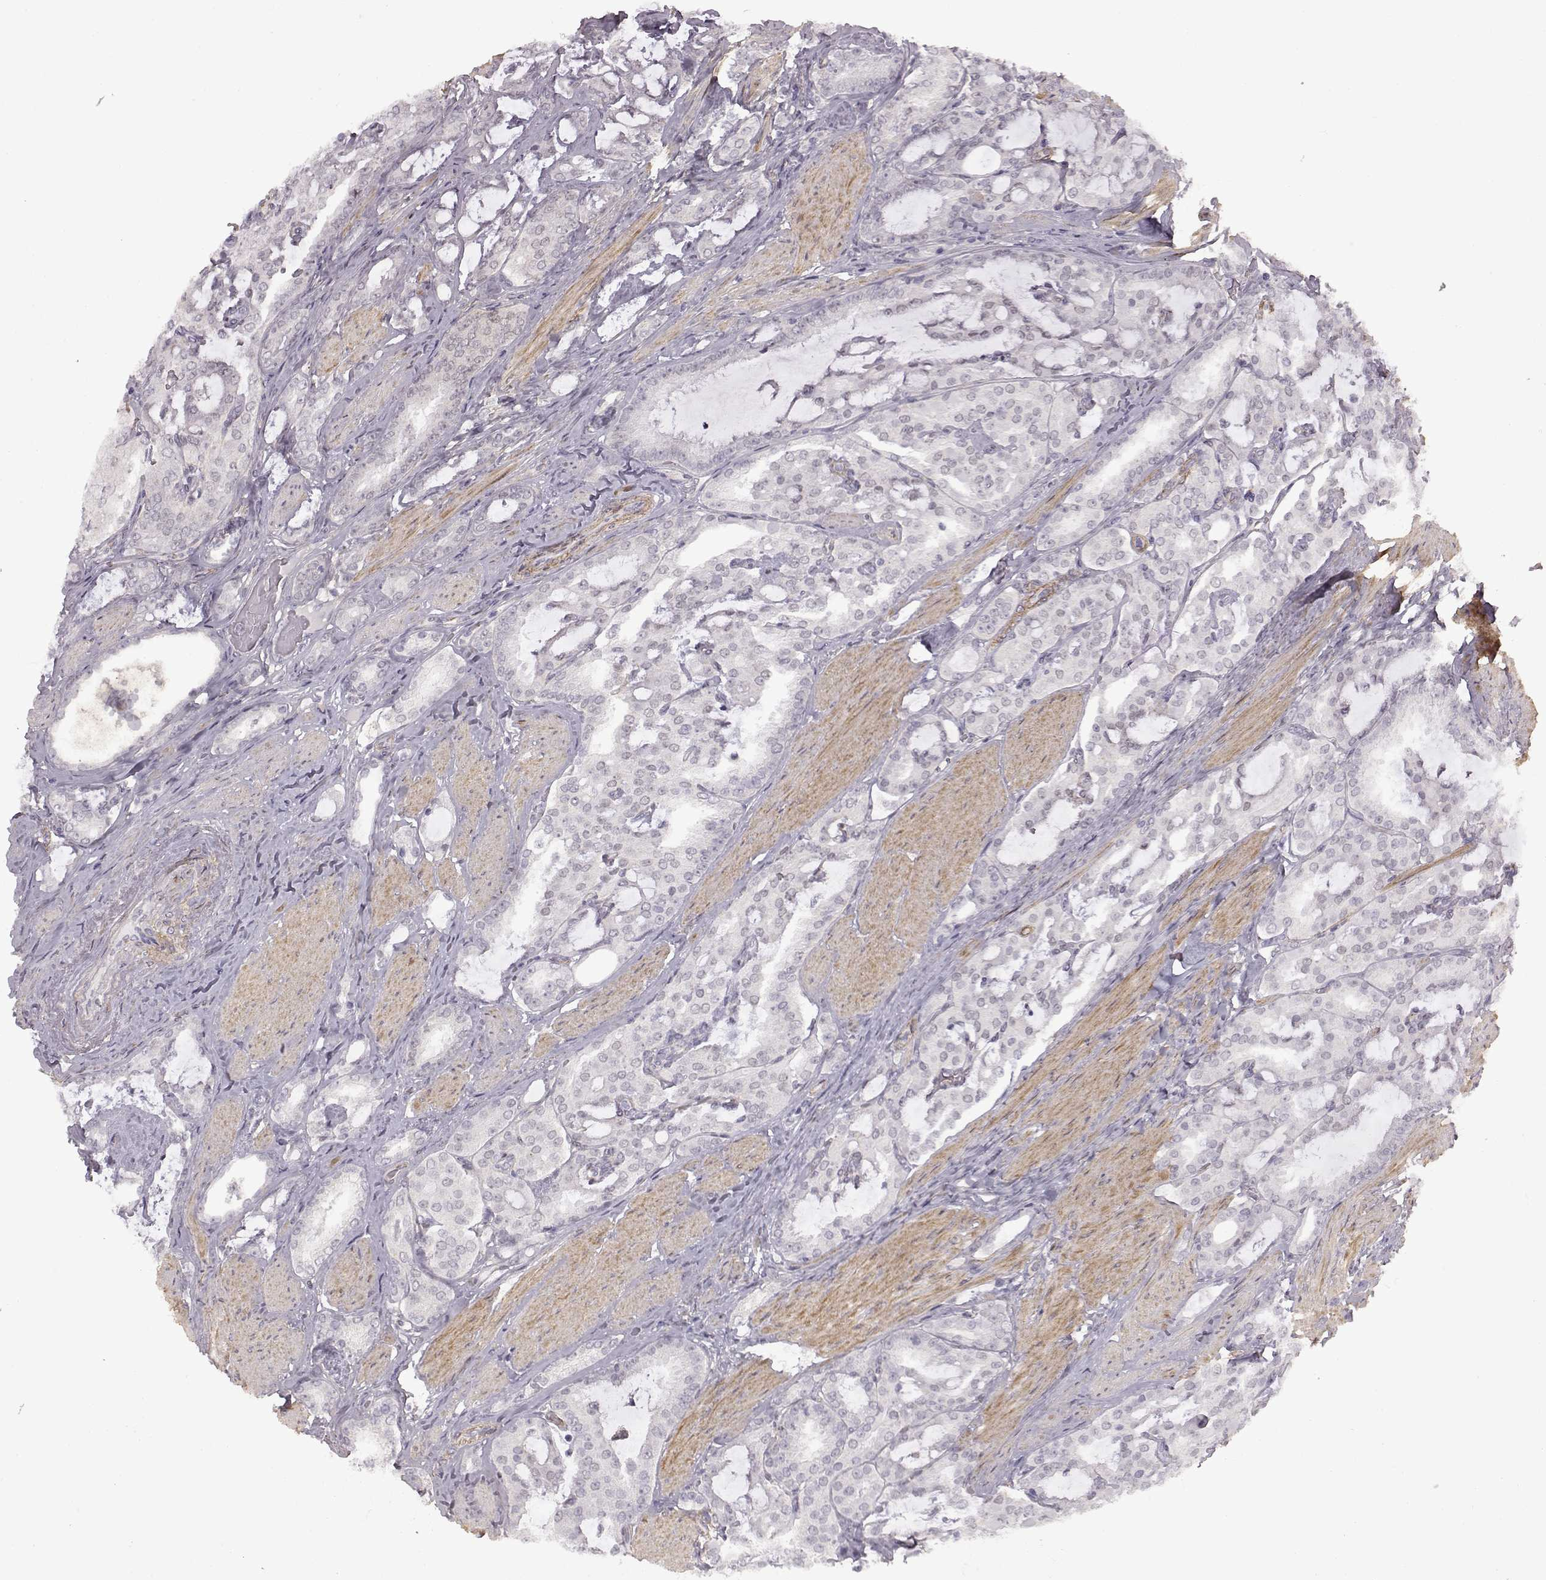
{"staining": {"intensity": "negative", "quantity": "none", "location": "none"}, "tissue": "prostate cancer", "cell_type": "Tumor cells", "image_type": "cancer", "snomed": [{"axis": "morphology", "description": "Adenocarcinoma, High grade"}, {"axis": "topography", "description": "Prostate"}], "caption": "The histopathology image reveals no significant staining in tumor cells of high-grade adenocarcinoma (prostate). The staining is performed using DAB brown chromogen with nuclei counter-stained in using hematoxylin.", "gene": "SYNPO2", "patient": {"sex": "male", "age": 63}}